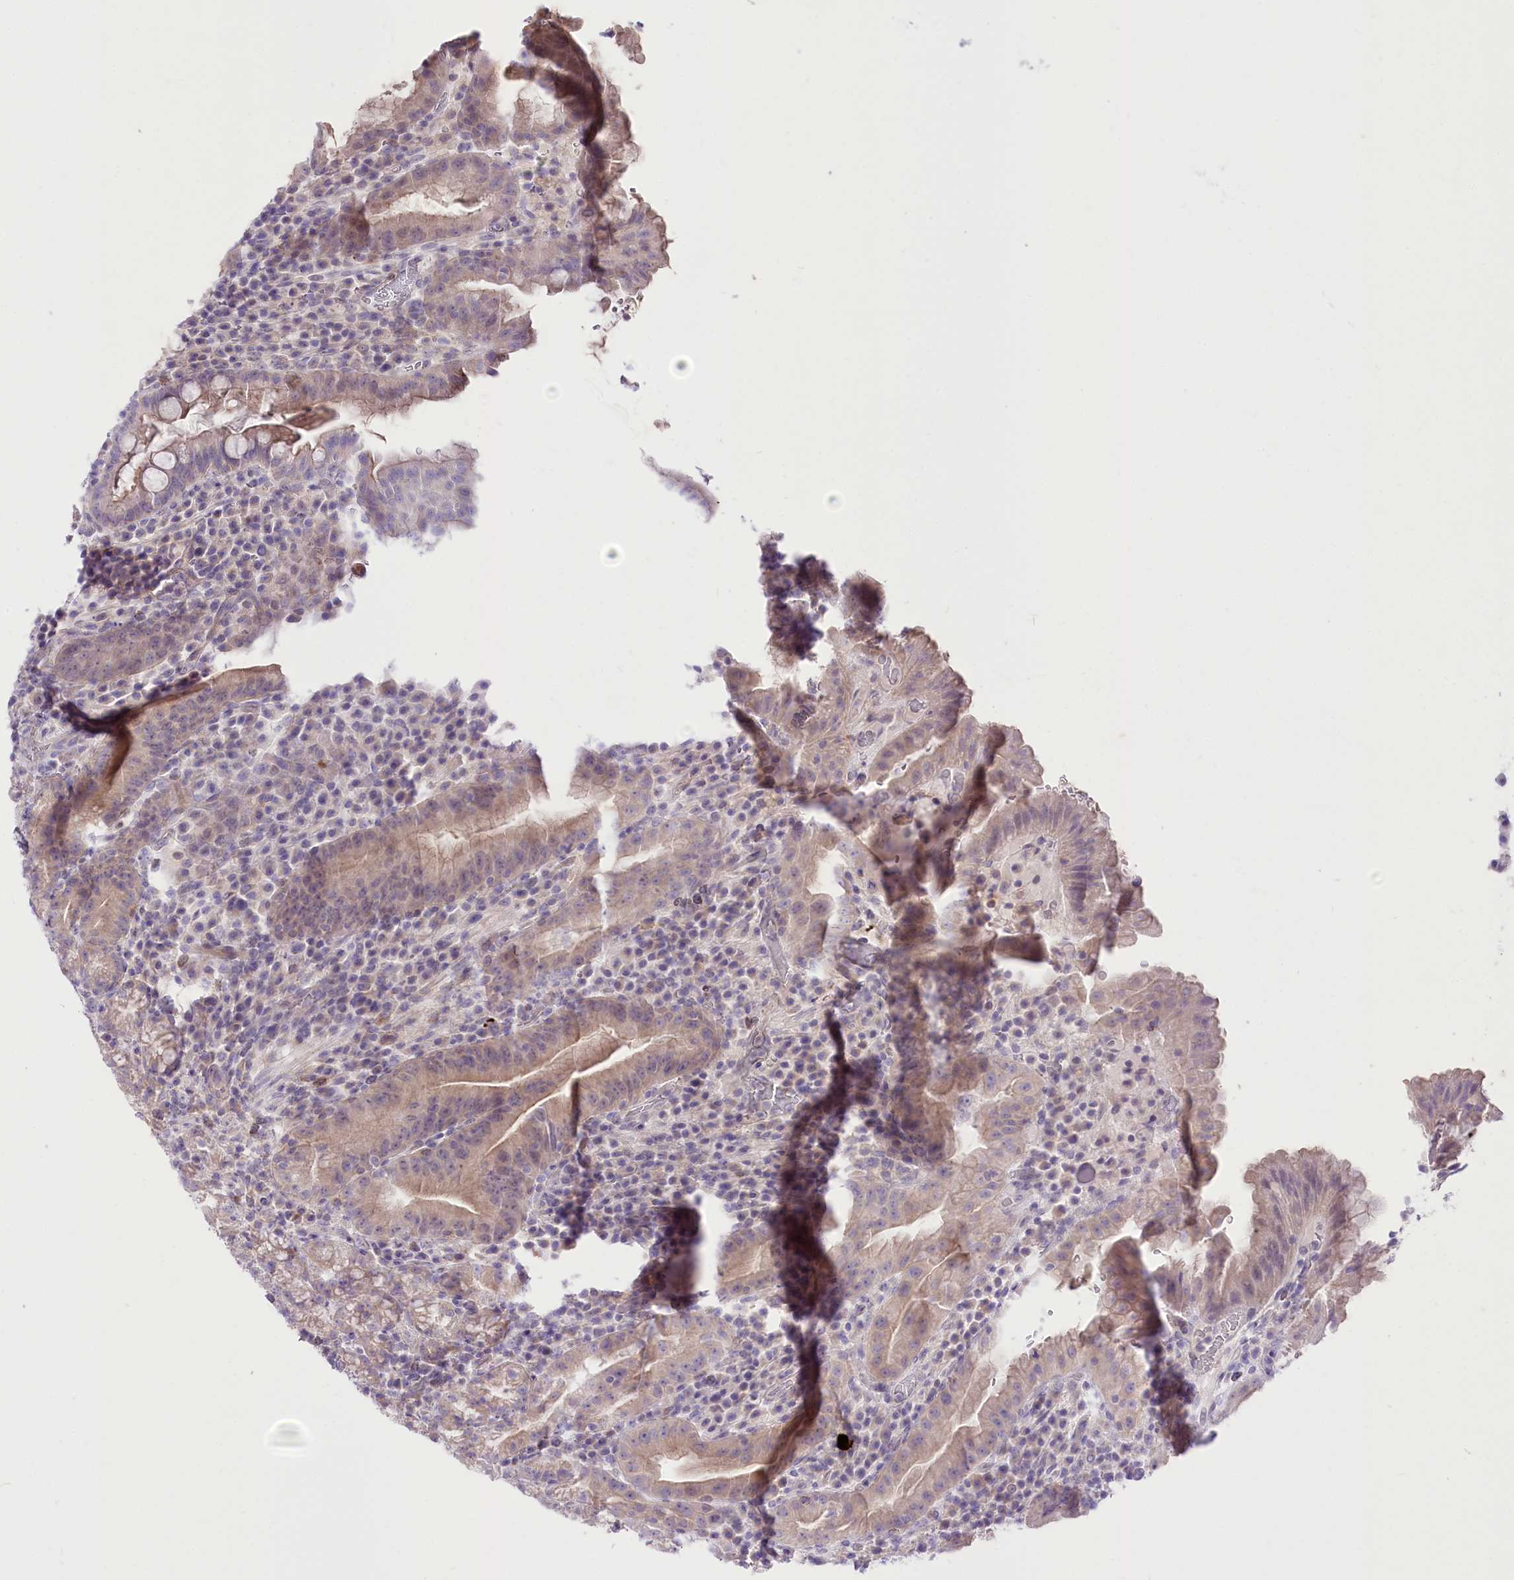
{"staining": {"intensity": "weak", "quantity": "<25%", "location": "cytoplasmic/membranous"}, "tissue": "stomach", "cell_type": "Glandular cells", "image_type": "normal", "snomed": [{"axis": "morphology", "description": "Normal tissue, NOS"}, {"axis": "morphology", "description": "Inflammation, NOS"}, {"axis": "topography", "description": "Stomach"}], "caption": "There is no significant expression in glandular cells of stomach. (DAB (3,3'-diaminobenzidine) immunohistochemistry, high magnification).", "gene": "HELT", "patient": {"sex": "male", "age": 79}}